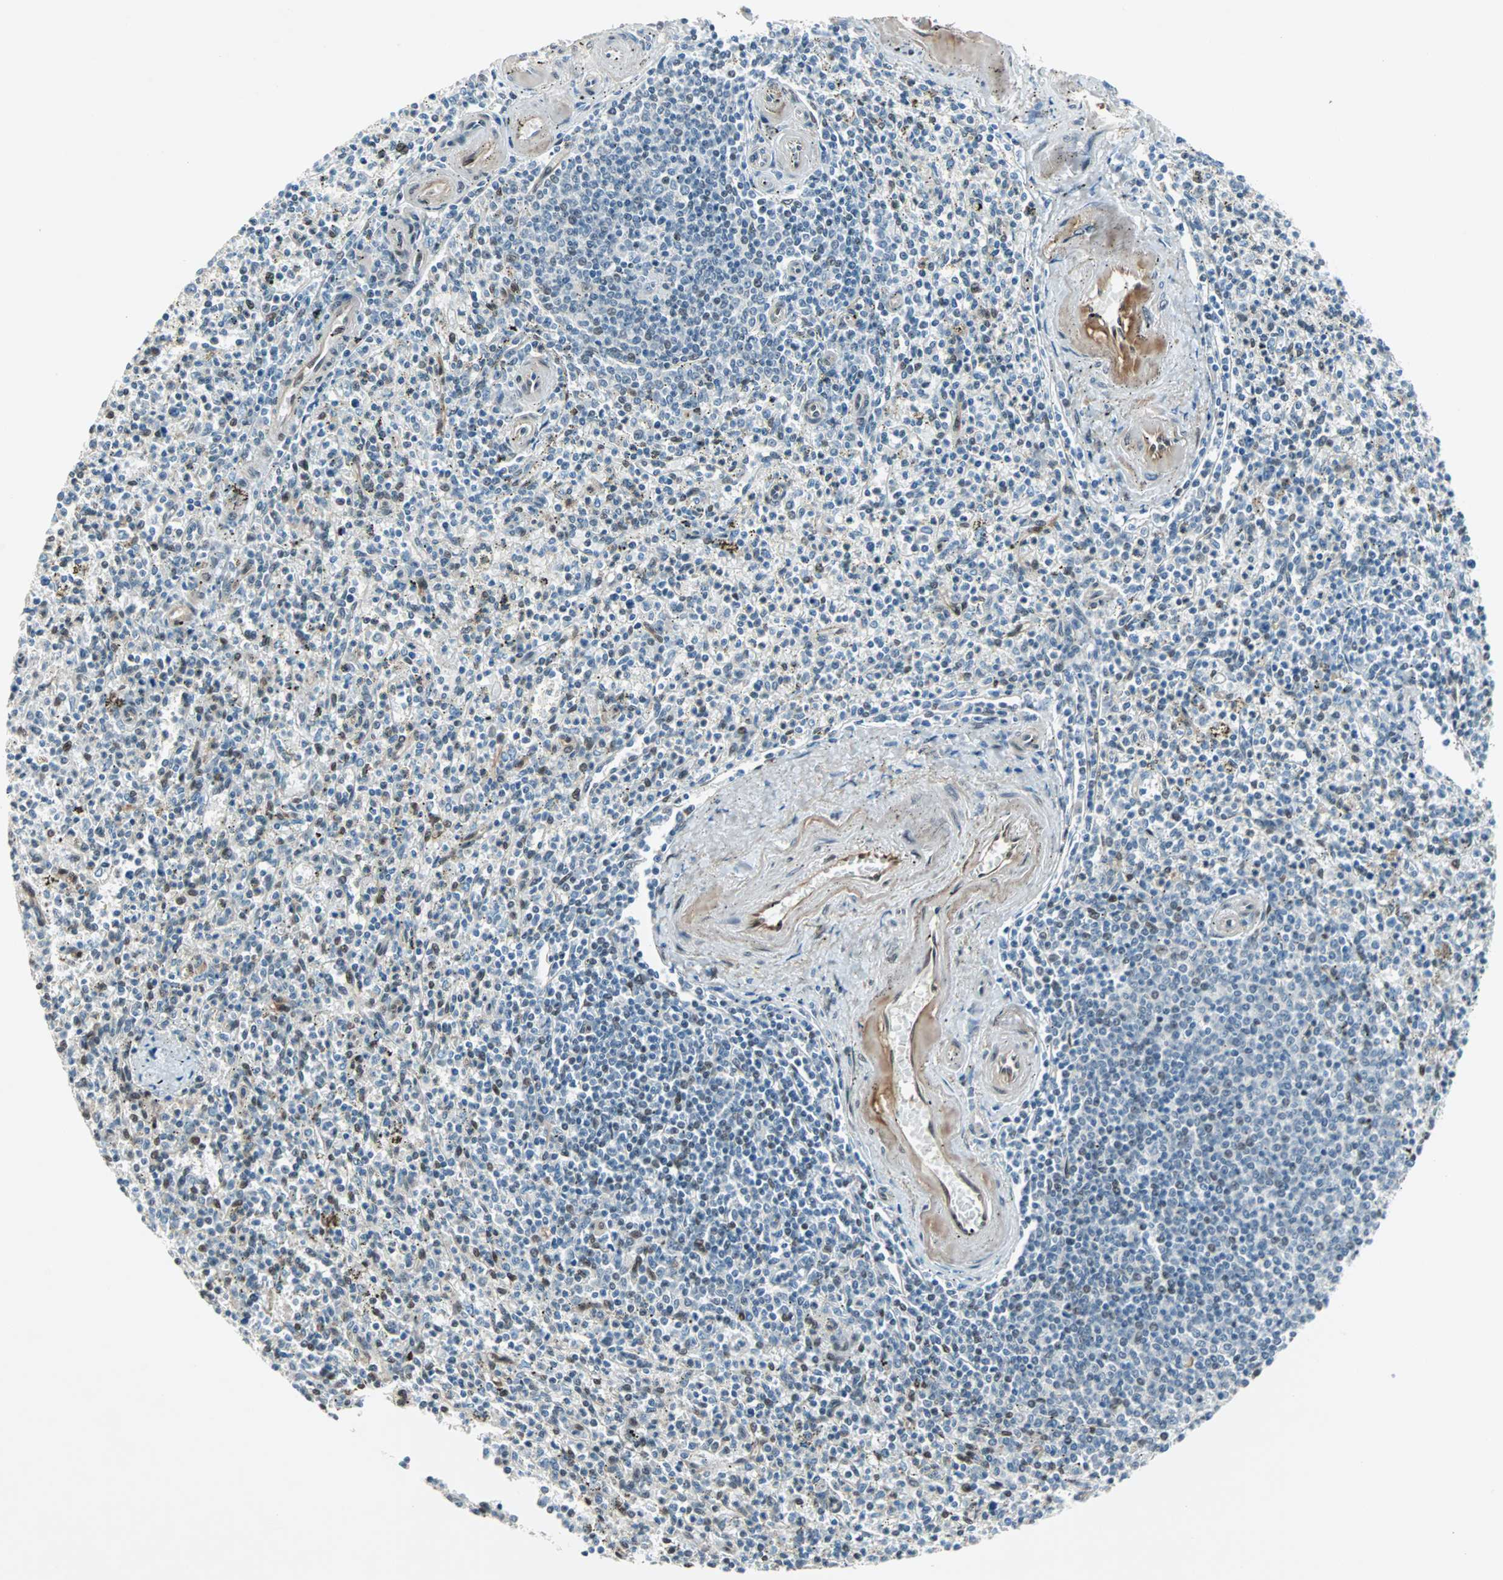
{"staining": {"intensity": "strong", "quantity": "<25%", "location": "nuclear"}, "tissue": "spleen", "cell_type": "Cells in red pulp", "image_type": "normal", "snomed": [{"axis": "morphology", "description": "Normal tissue, NOS"}, {"axis": "topography", "description": "Spleen"}], "caption": "Approximately <25% of cells in red pulp in benign spleen show strong nuclear protein expression as visualized by brown immunohistochemical staining.", "gene": "WWTR1", "patient": {"sex": "male", "age": 72}}